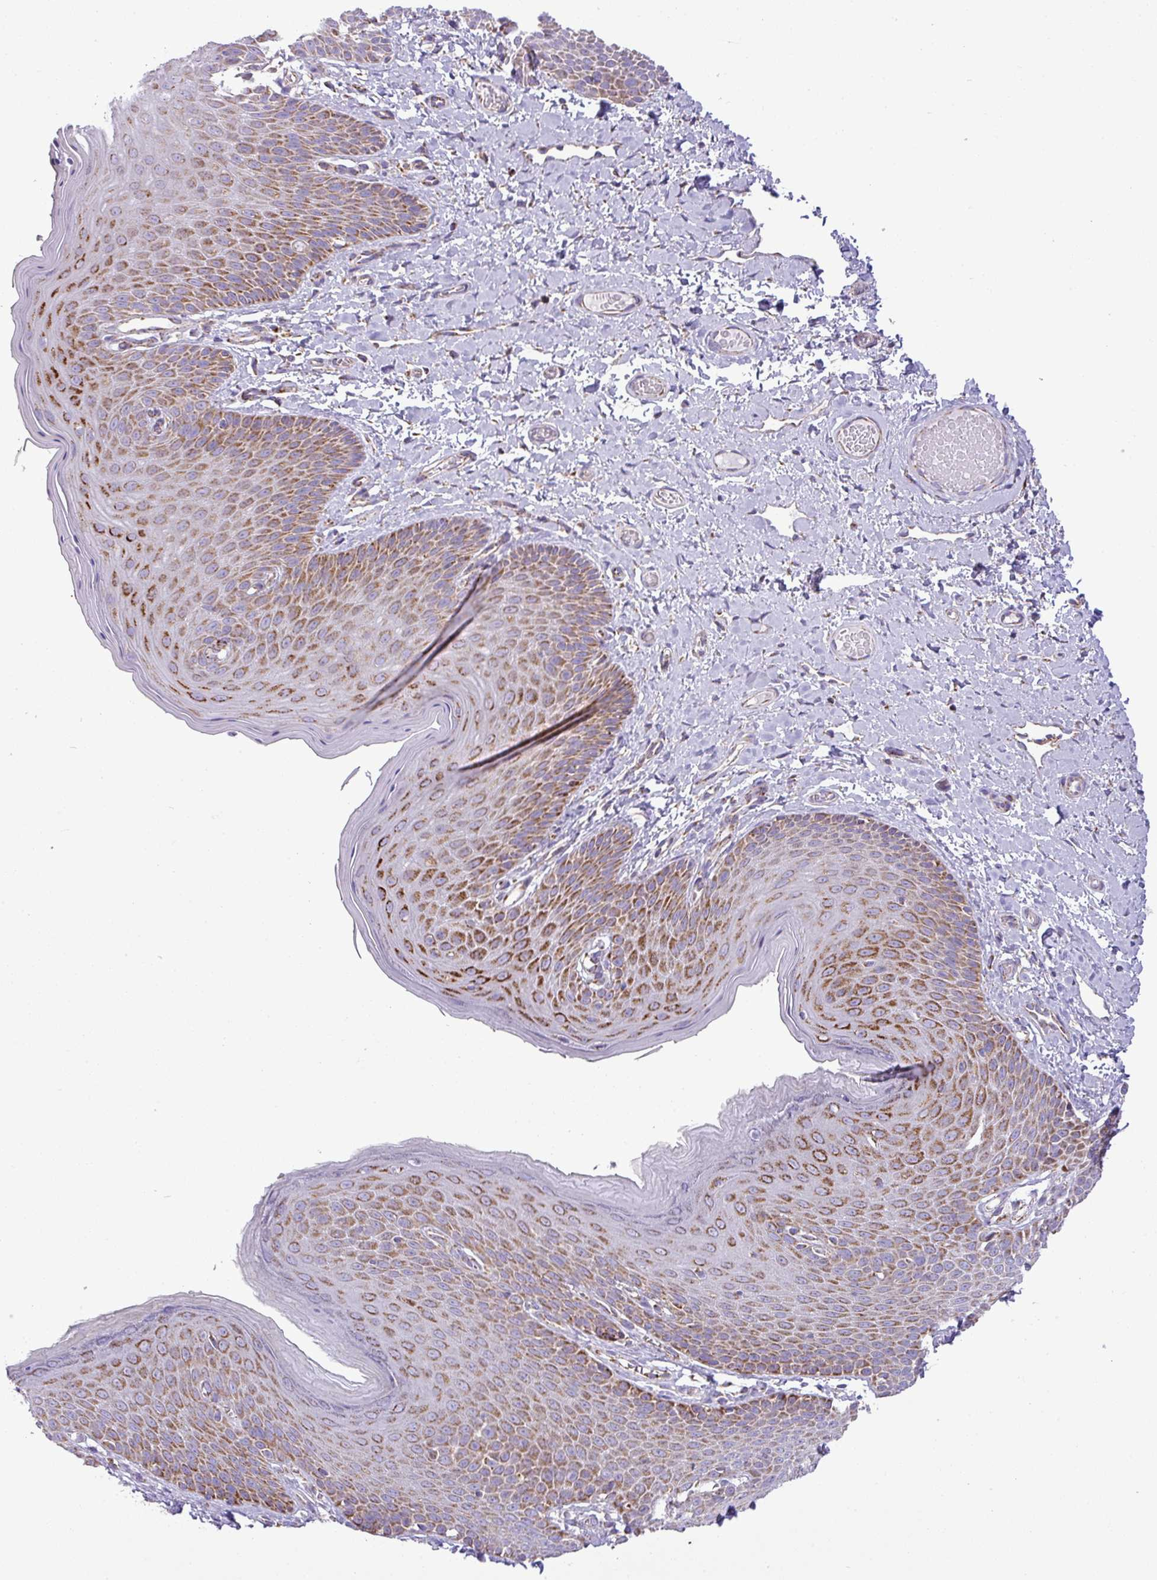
{"staining": {"intensity": "strong", "quantity": ">75%", "location": "cytoplasmic/membranous"}, "tissue": "skin", "cell_type": "Epidermal cells", "image_type": "normal", "snomed": [{"axis": "morphology", "description": "Normal tissue, NOS"}, {"axis": "topography", "description": "Anal"}], "caption": "Unremarkable skin reveals strong cytoplasmic/membranous expression in about >75% of epidermal cells.", "gene": "ZNF81", "patient": {"sex": "female", "age": 40}}